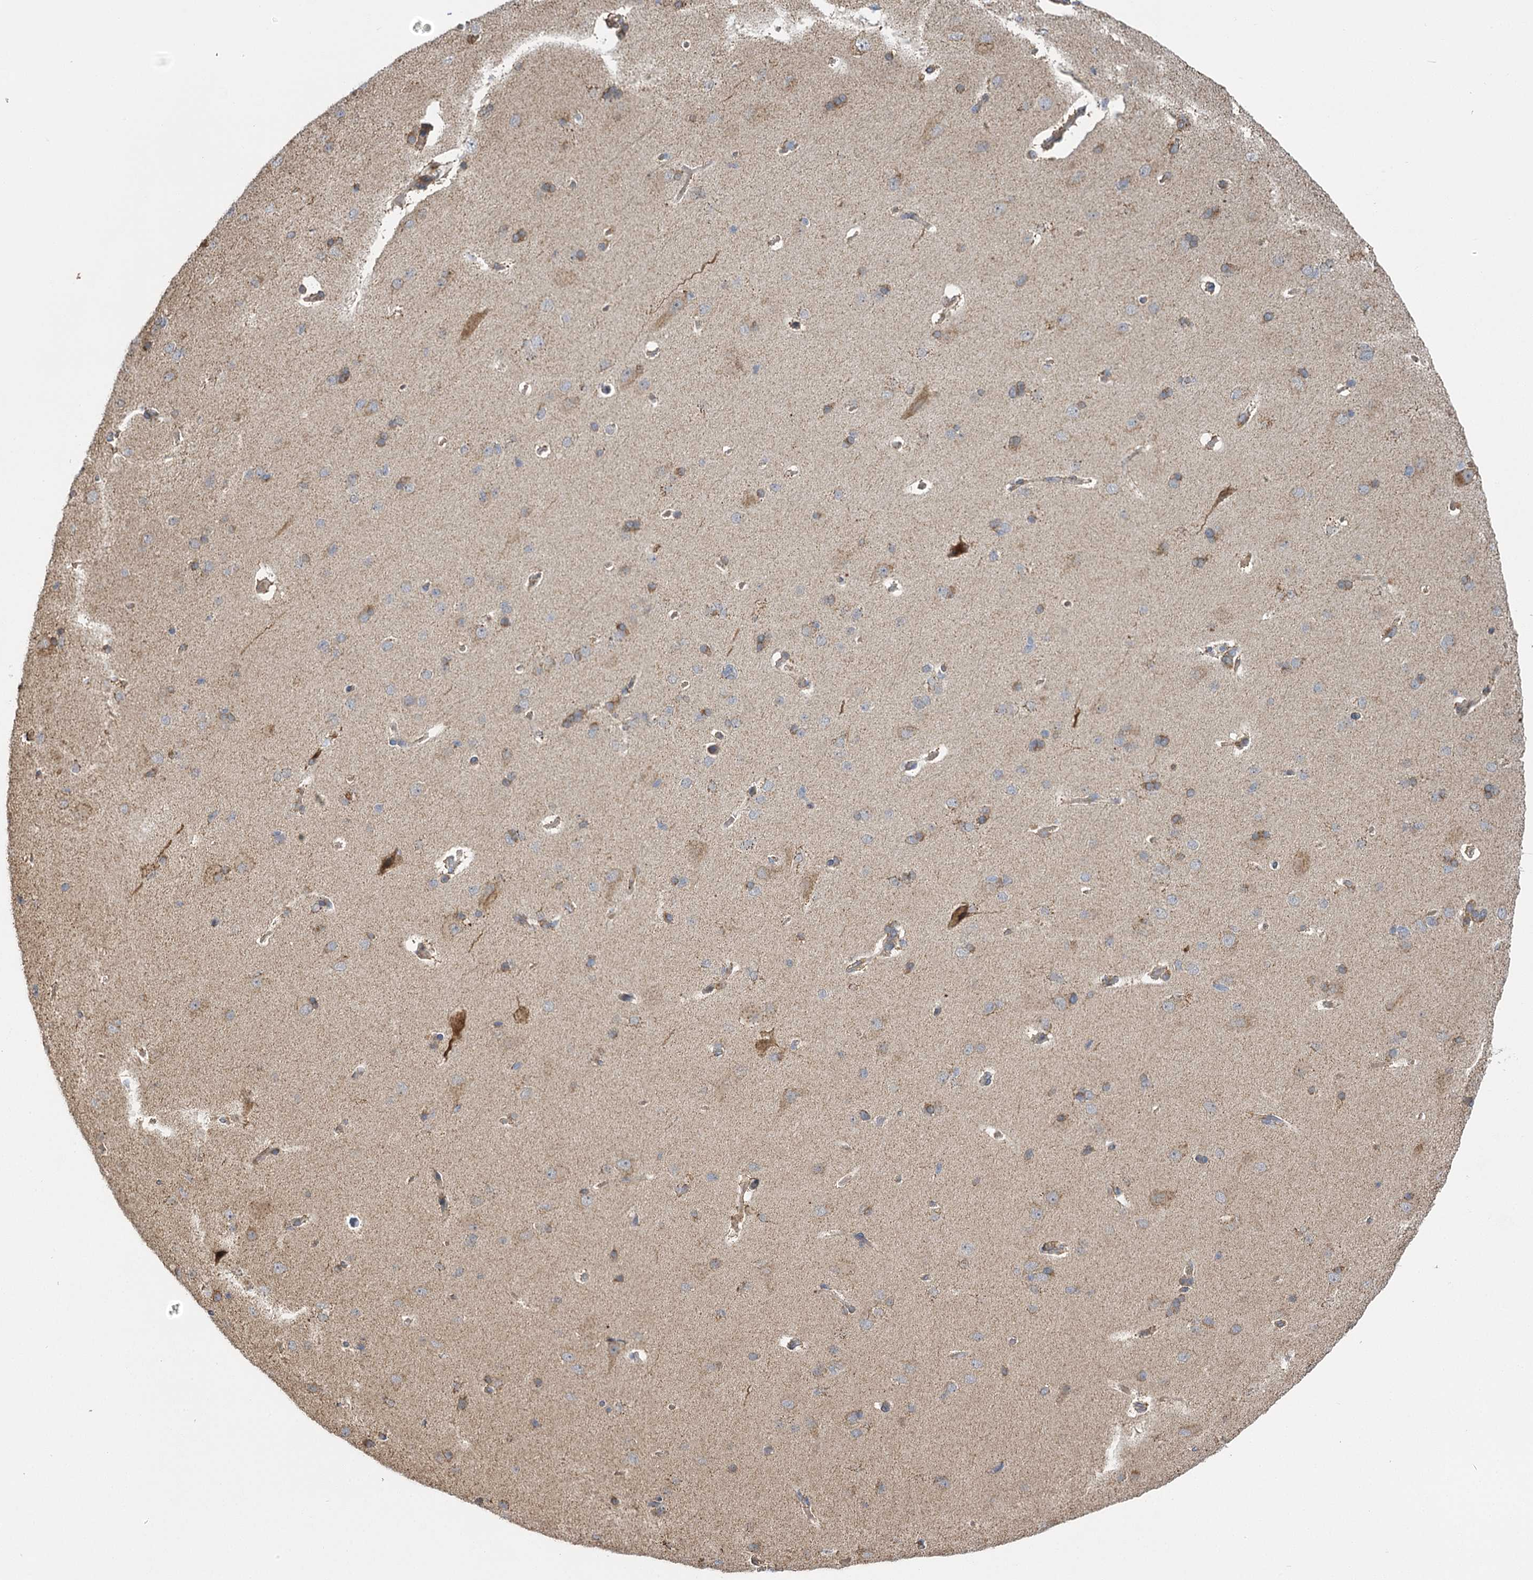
{"staining": {"intensity": "weak", "quantity": ">75%", "location": "cytoplasmic/membranous"}, "tissue": "cerebral cortex", "cell_type": "Endothelial cells", "image_type": "normal", "snomed": [{"axis": "morphology", "description": "Normal tissue, NOS"}, {"axis": "topography", "description": "Cerebral cortex"}], "caption": "DAB (3,3'-diaminobenzidine) immunohistochemical staining of benign cerebral cortex shows weak cytoplasmic/membranous protein positivity in approximately >75% of endothelial cells.", "gene": "IL11RA", "patient": {"sex": "male", "age": 62}}